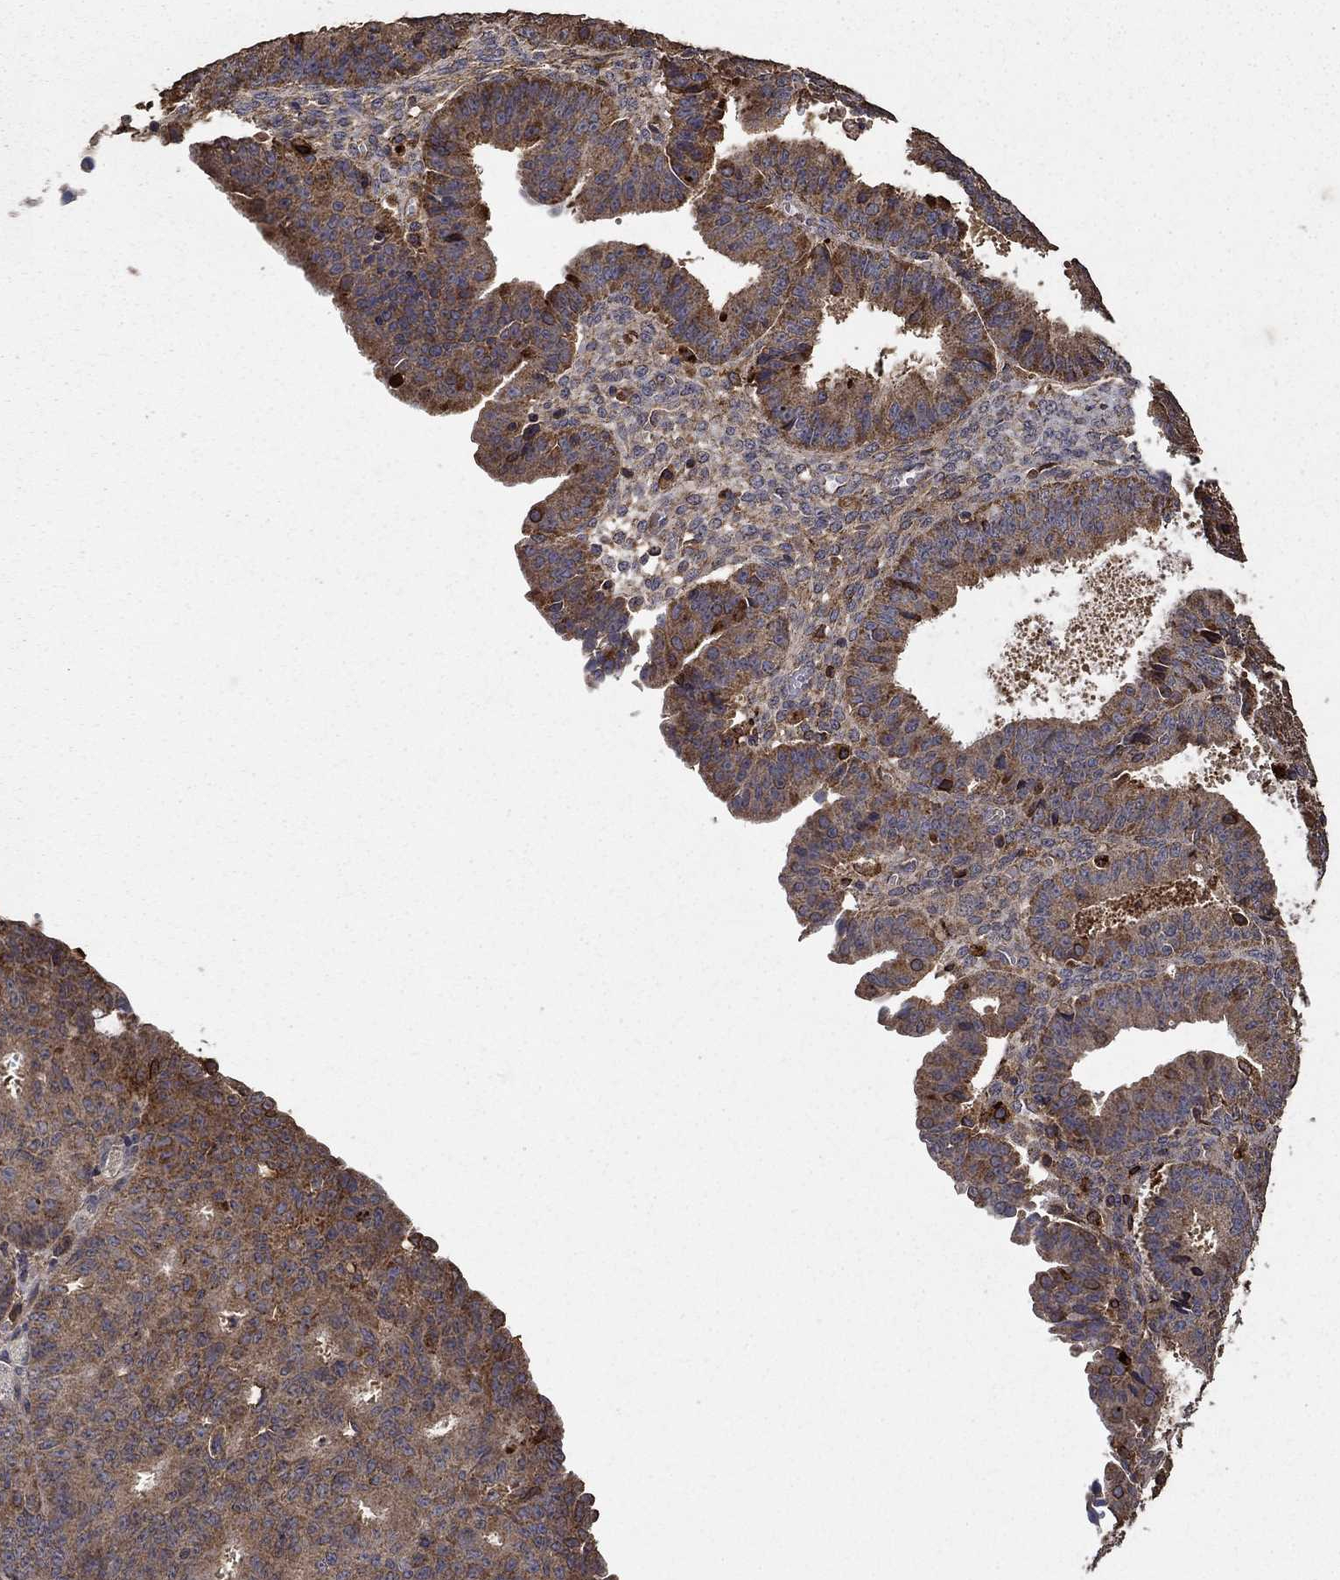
{"staining": {"intensity": "moderate", "quantity": "25%-75%", "location": "cytoplasmic/membranous"}, "tissue": "ovarian cancer", "cell_type": "Tumor cells", "image_type": "cancer", "snomed": [{"axis": "morphology", "description": "Carcinoma, endometroid"}, {"axis": "topography", "description": "Ovary"}], "caption": "The immunohistochemical stain highlights moderate cytoplasmic/membranous positivity in tumor cells of ovarian cancer (endometroid carcinoma) tissue. (Brightfield microscopy of DAB IHC at high magnification).", "gene": "IFRD1", "patient": {"sex": "female", "age": 42}}